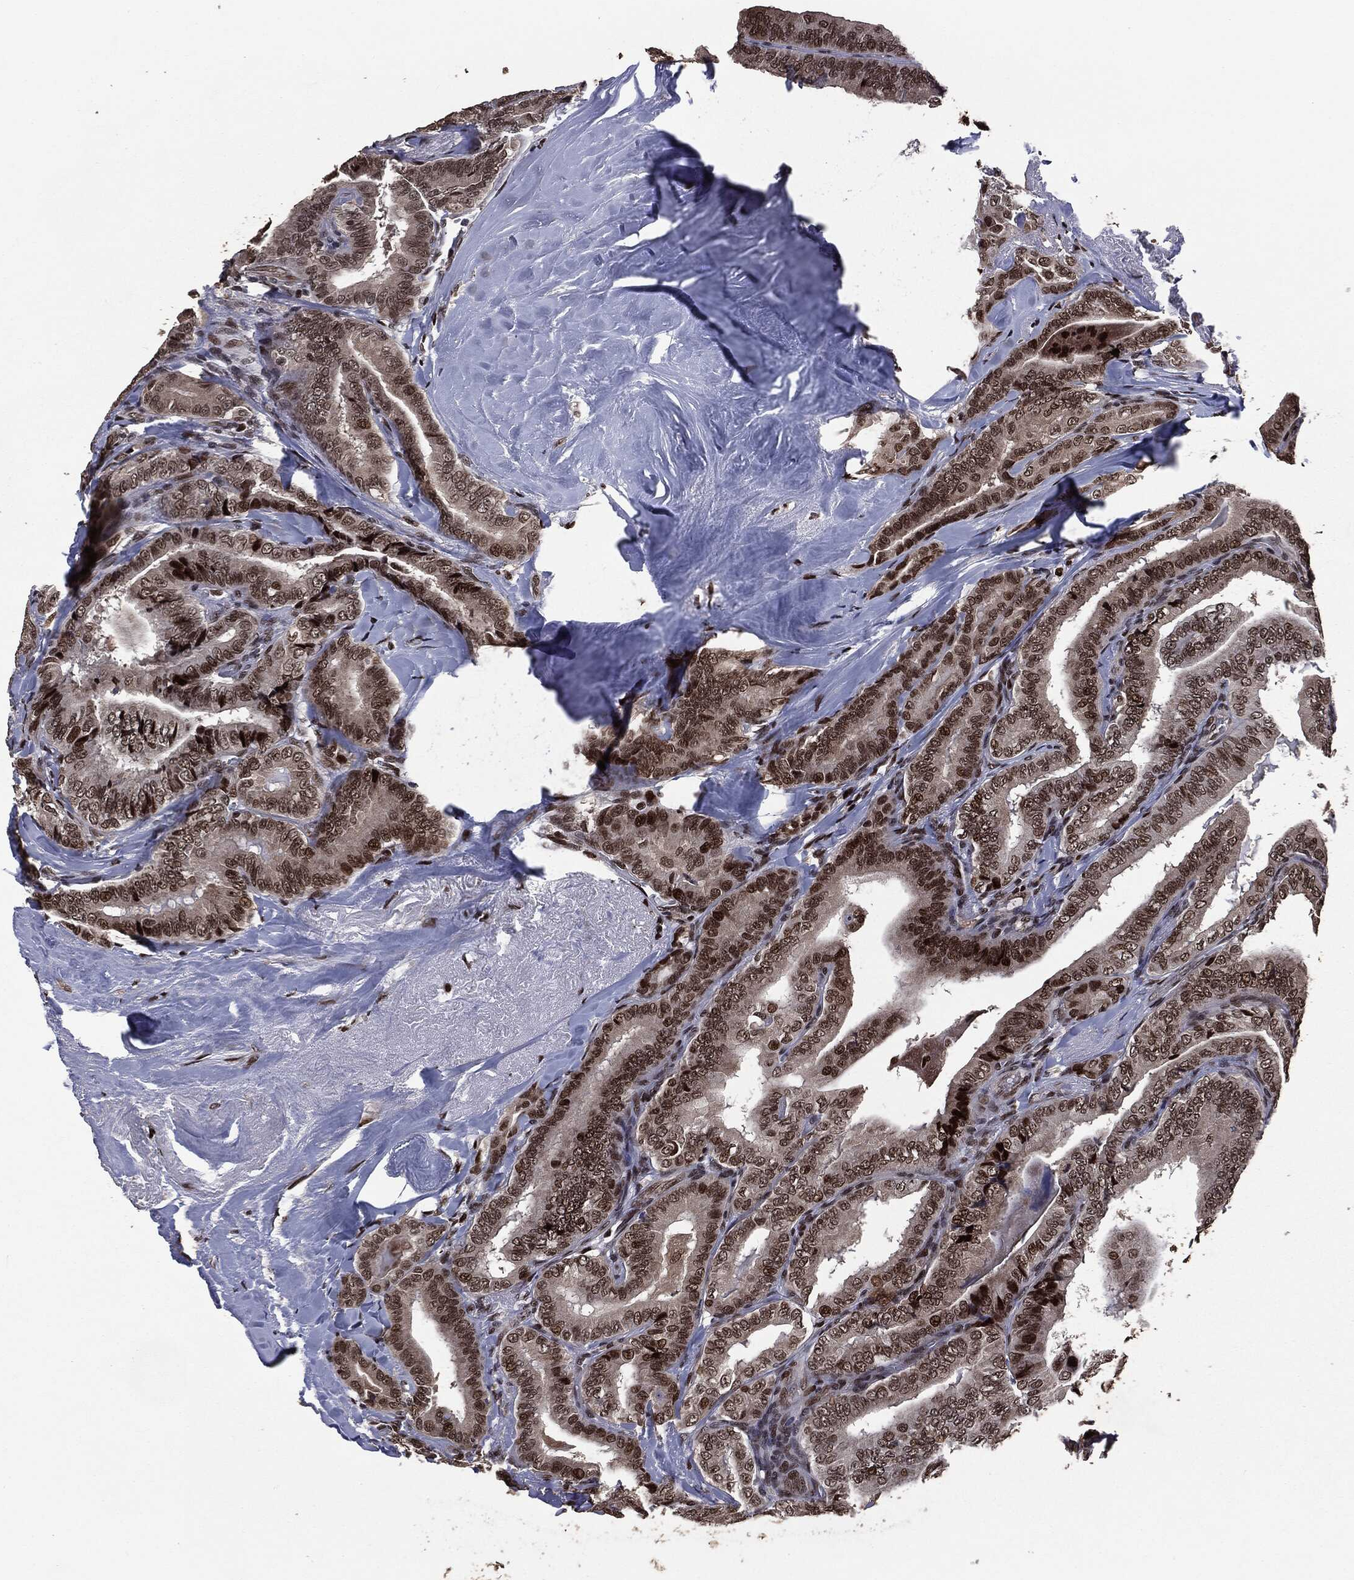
{"staining": {"intensity": "strong", "quantity": "25%-75%", "location": "nuclear"}, "tissue": "thyroid cancer", "cell_type": "Tumor cells", "image_type": "cancer", "snomed": [{"axis": "morphology", "description": "Papillary adenocarcinoma, NOS"}, {"axis": "topography", "description": "Thyroid gland"}], "caption": "Papillary adenocarcinoma (thyroid) stained with a protein marker displays strong staining in tumor cells.", "gene": "DVL2", "patient": {"sex": "male", "age": 61}}